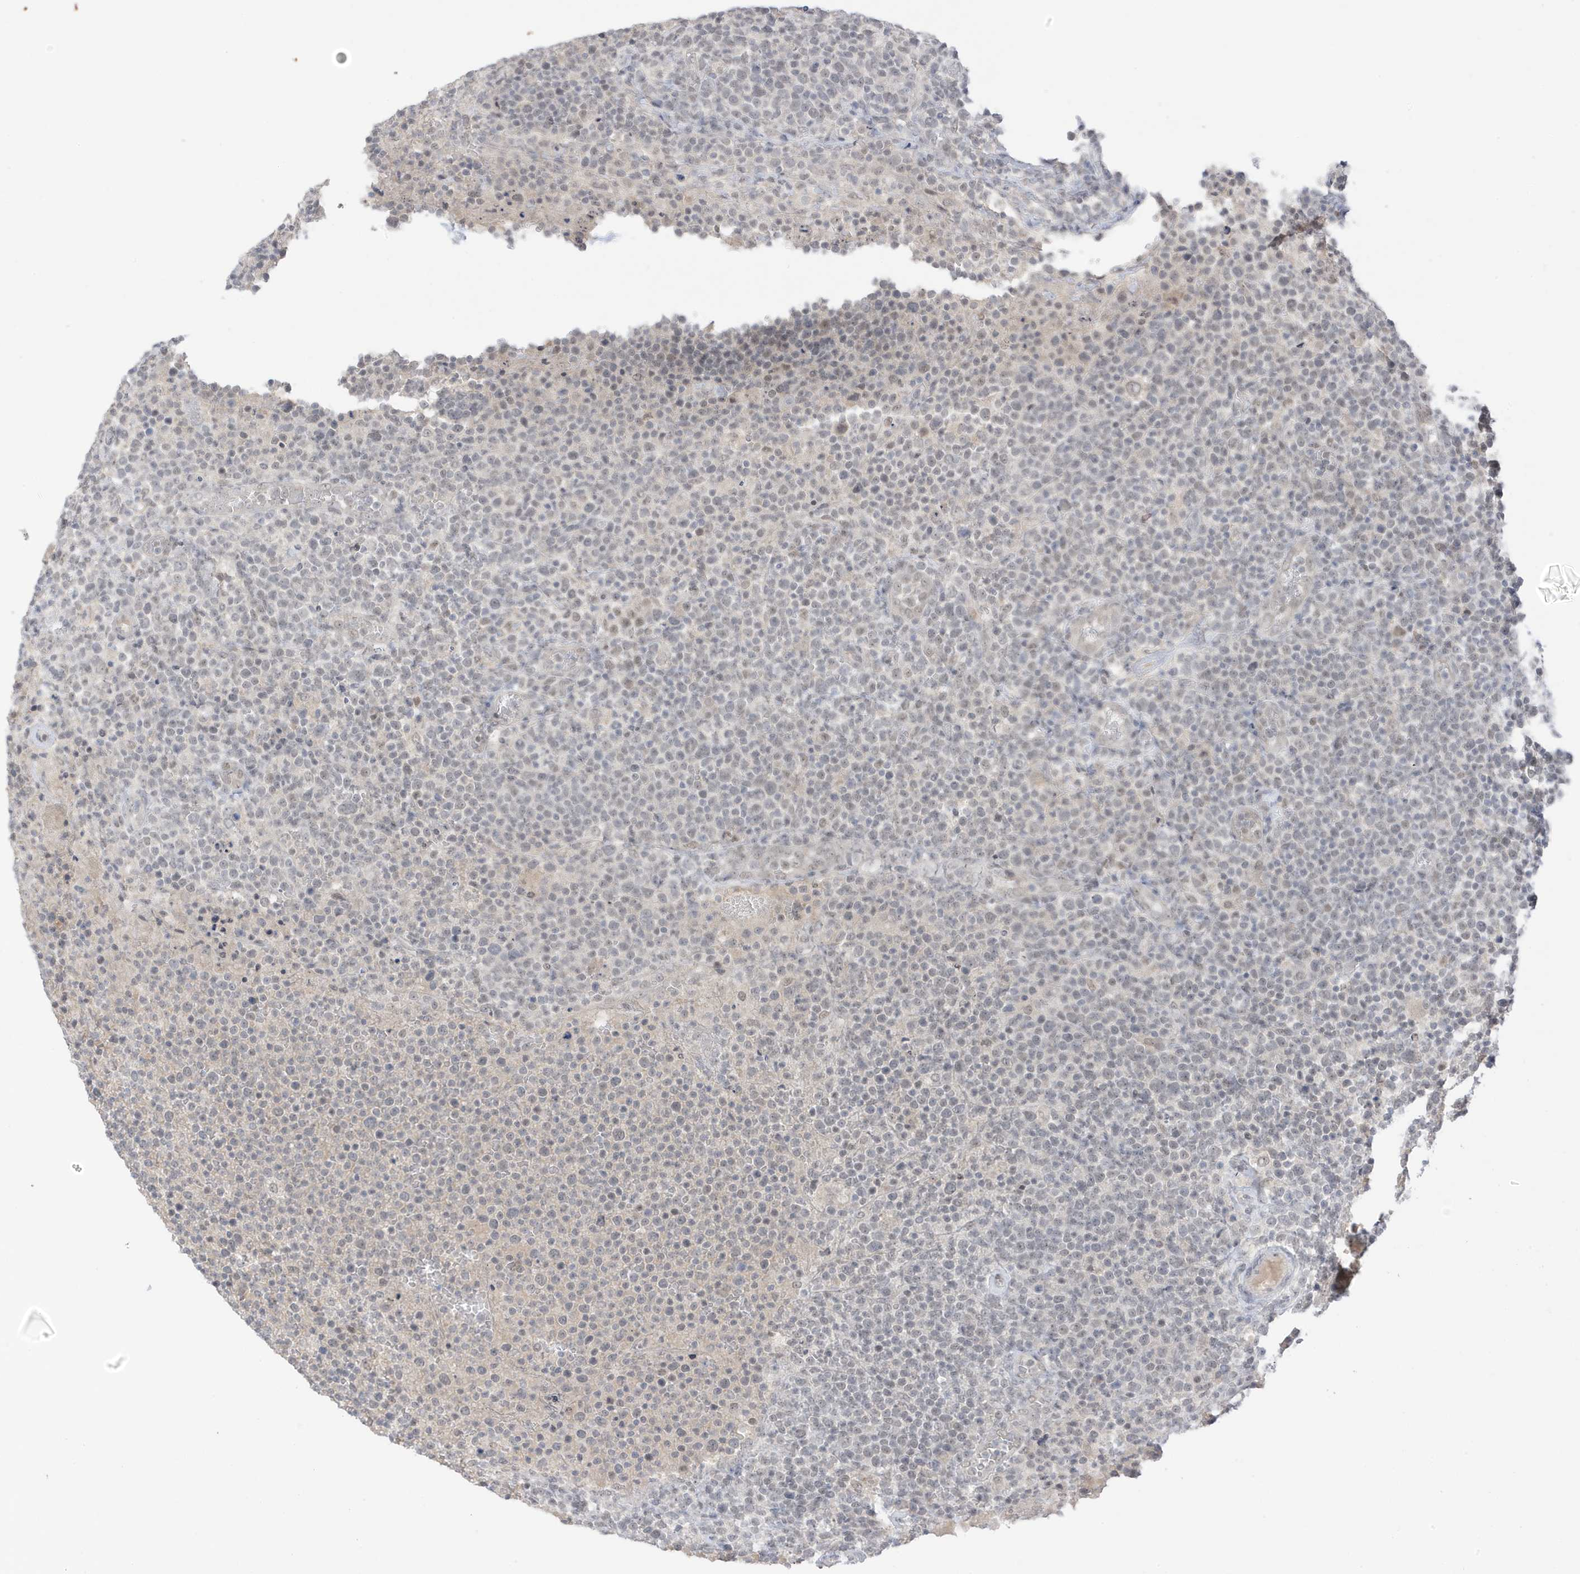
{"staining": {"intensity": "weak", "quantity": "<25%", "location": "nuclear"}, "tissue": "lymphoma", "cell_type": "Tumor cells", "image_type": "cancer", "snomed": [{"axis": "morphology", "description": "Malignant lymphoma, non-Hodgkin's type, High grade"}, {"axis": "topography", "description": "Lymph node"}], "caption": "A photomicrograph of human lymphoma is negative for staining in tumor cells.", "gene": "MSL3", "patient": {"sex": "male", "age": 61}}